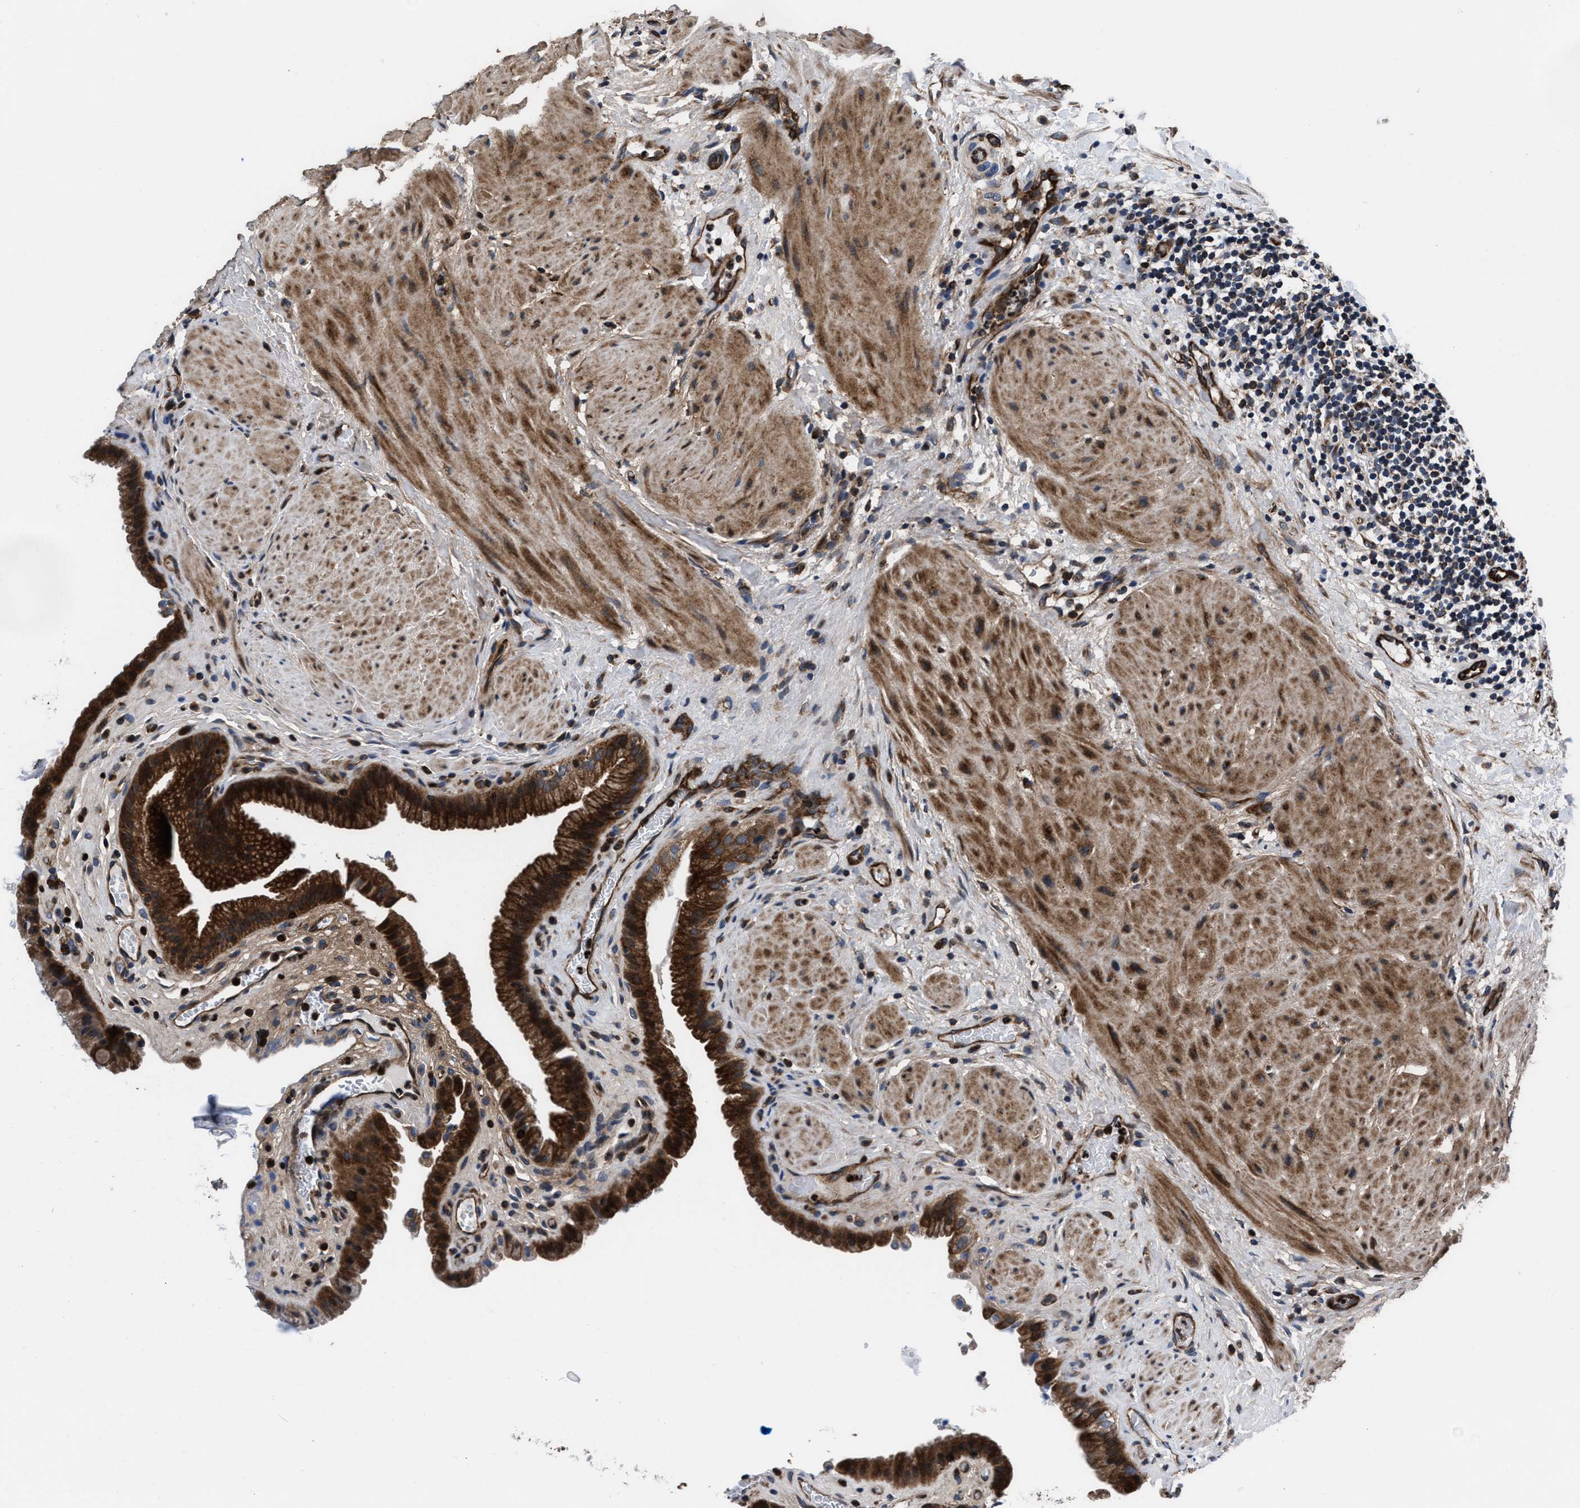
{"staining": {"intensity": "strong", "quantity": ">75%", "location": "cytoplasmic/membranous"}, "tissue": "gallbladder", "cell_type": "Glandular cells", "image_type": "normal", "snomed": [{"axis": "morphology", "description": "Normal tissue, NOS"}, {"axis": "topography", "description": "Gallbladder"}], "caption": "Immunohistochemical staining of benign human gallbladder shows high levels of strong cytoplasmic/membranous expression in approximately >75% of glandular cells.", "gene": "PRR15L", "patient": {"sex": "male", "age": 49}}